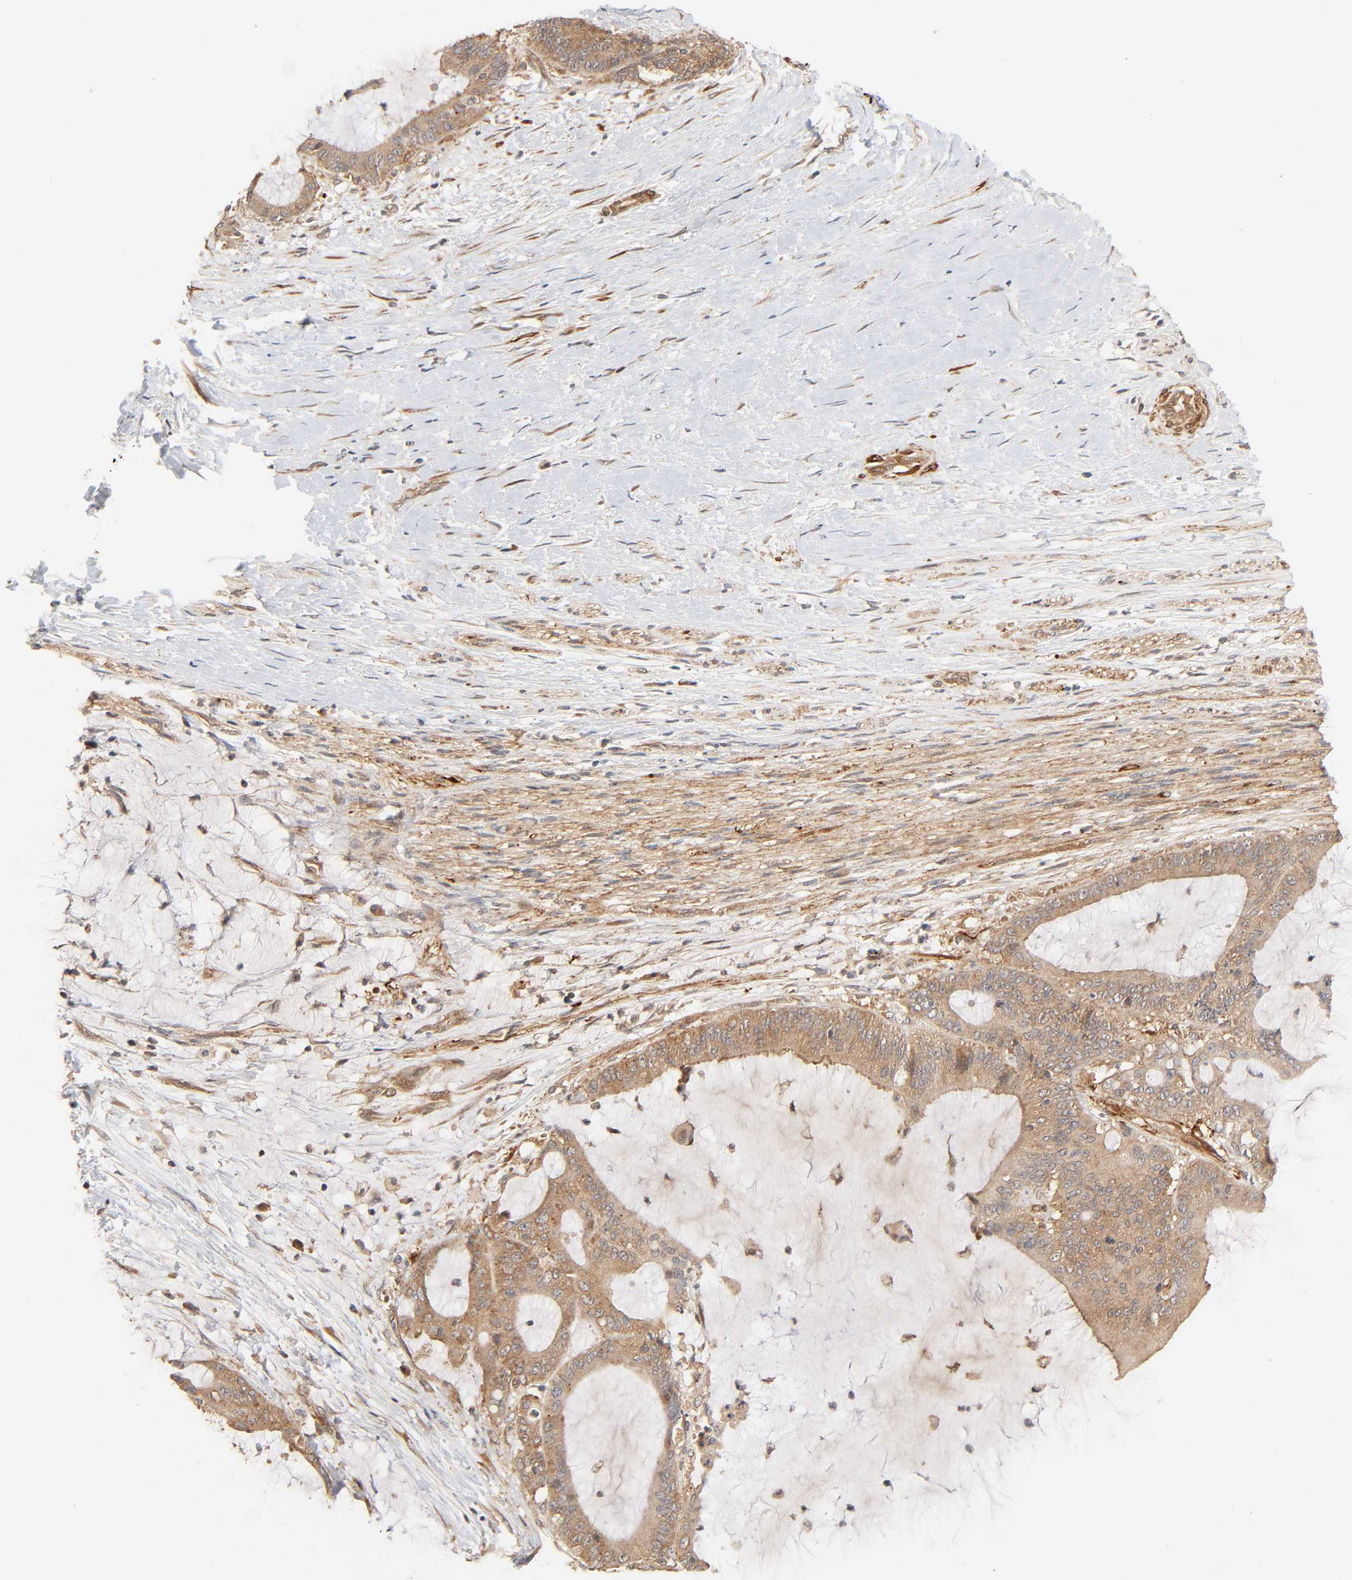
{"staining": {"intensity": "moderate", "quantity": ">75%", "location": "cytoplasmic/membranous"}, "tissue": "liver cancer", "cell_type": "Tumor cells", "image_type": "cancer", "snomed": [{"axis": "morphology", "description": "Cholangiocarcinoma"}, {"axis": "topography", "description": "Liver"}], "caption": "Immunohistochemical staining of human liver cancer shows medium levels of moderate cytoplasmic/membranous staining in about >75% of tumor cells.", "gene": "NEMF", "patient": {"sex": "female", "age": 73}}